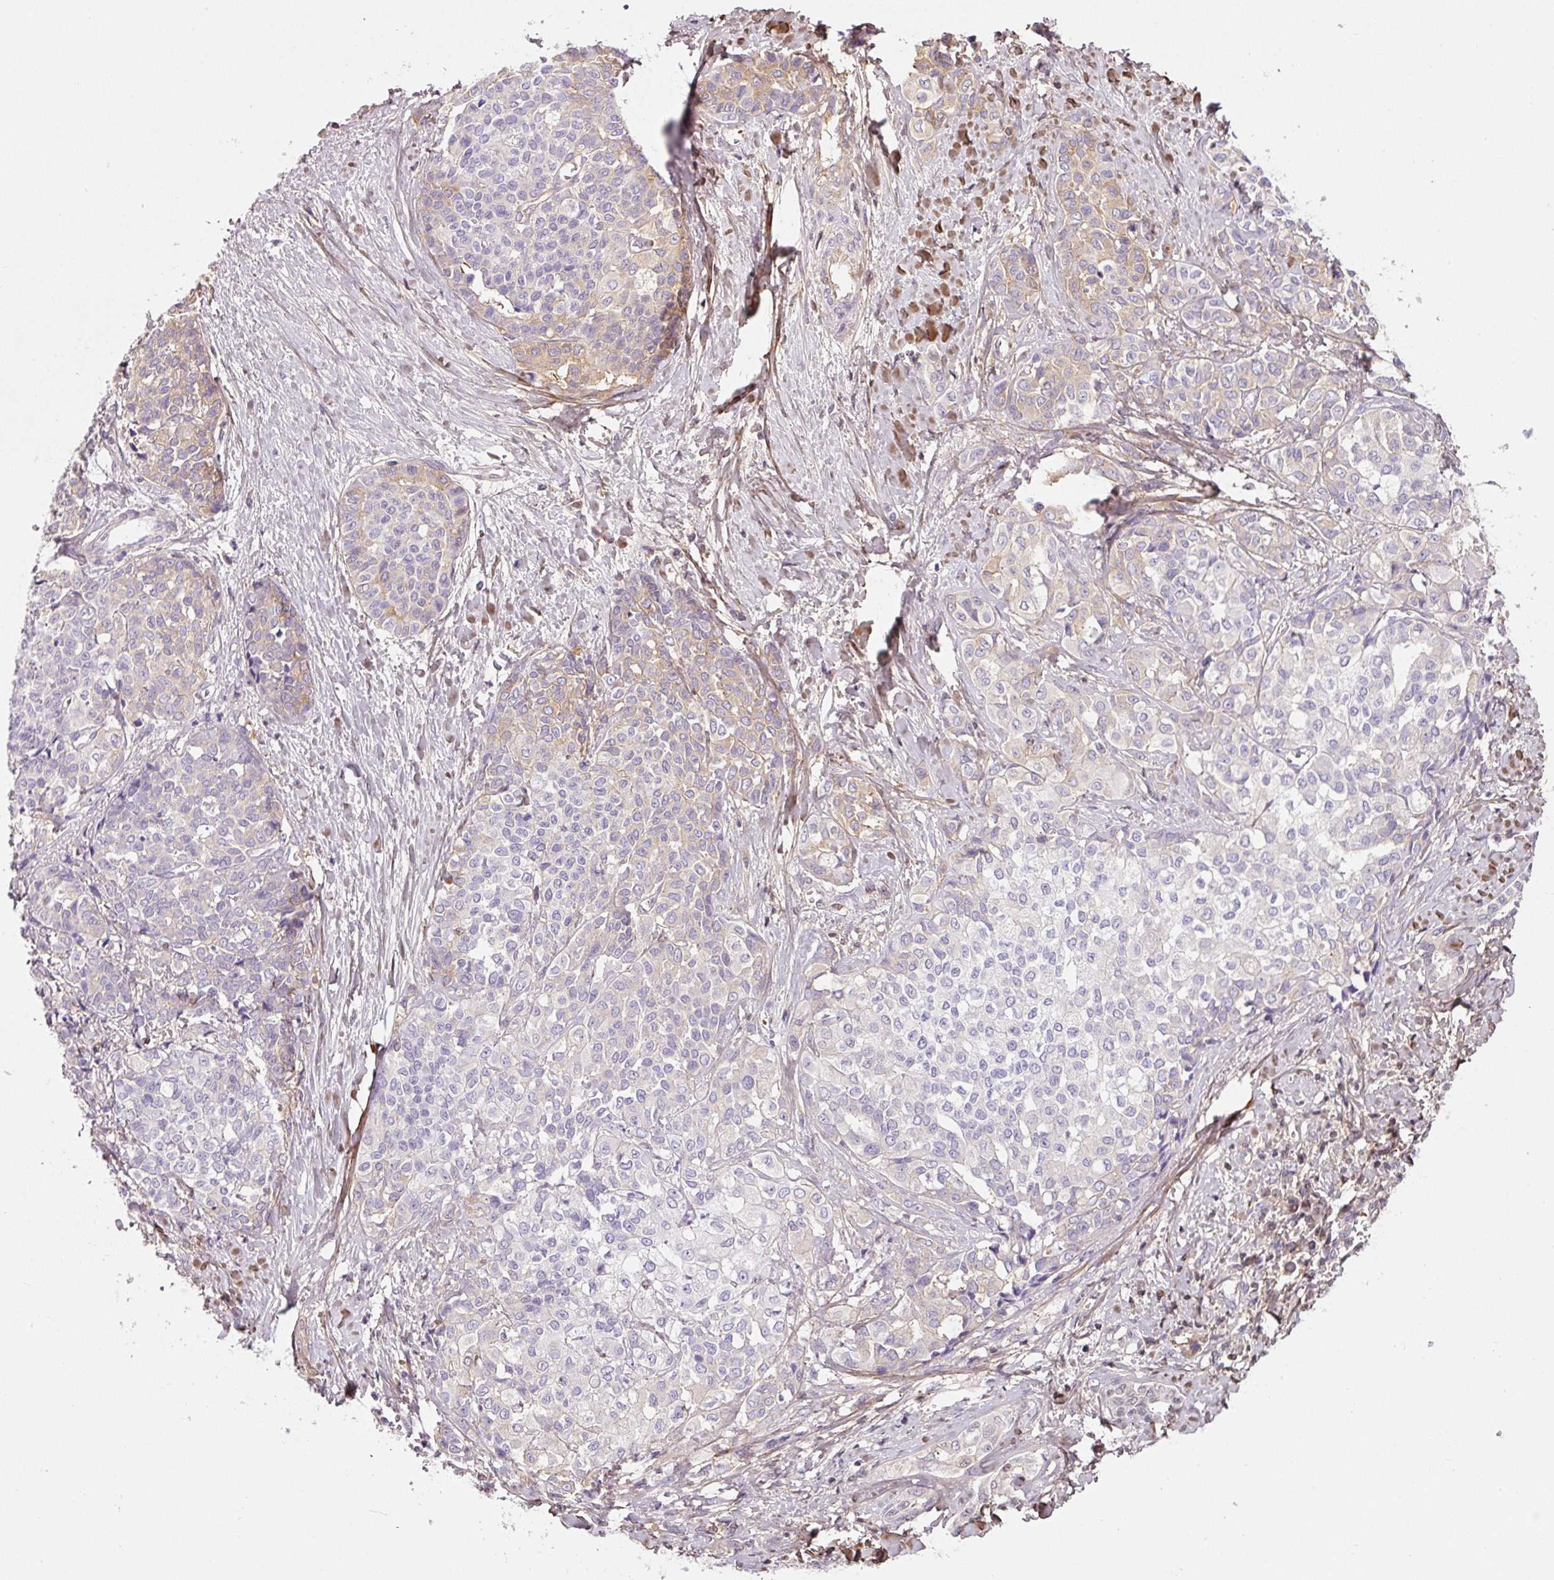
{"staining": {"intensity": "weak", "quantity": "<25%", "location": "cytoplasmic/membranous"}, "tissue": "liver cancer", "cell_type": "Tumor cells", "image_type": "cancer", "snomed": [{"axis": "morphology", "description": "Cholangiocarcinoma"}, {"axis": "topography", "description": "Liver"}], "caption": "Immunohistochemistry (IHC) histopathology image of neoplastic tissue: human liver cholangiocarcinoma stained with DAB (3,3'-diaminobenzidine) shows no significant protein staining in tumor cells.", "gene": "SOS2", "patient": {"sex": "female", "age": 77}}